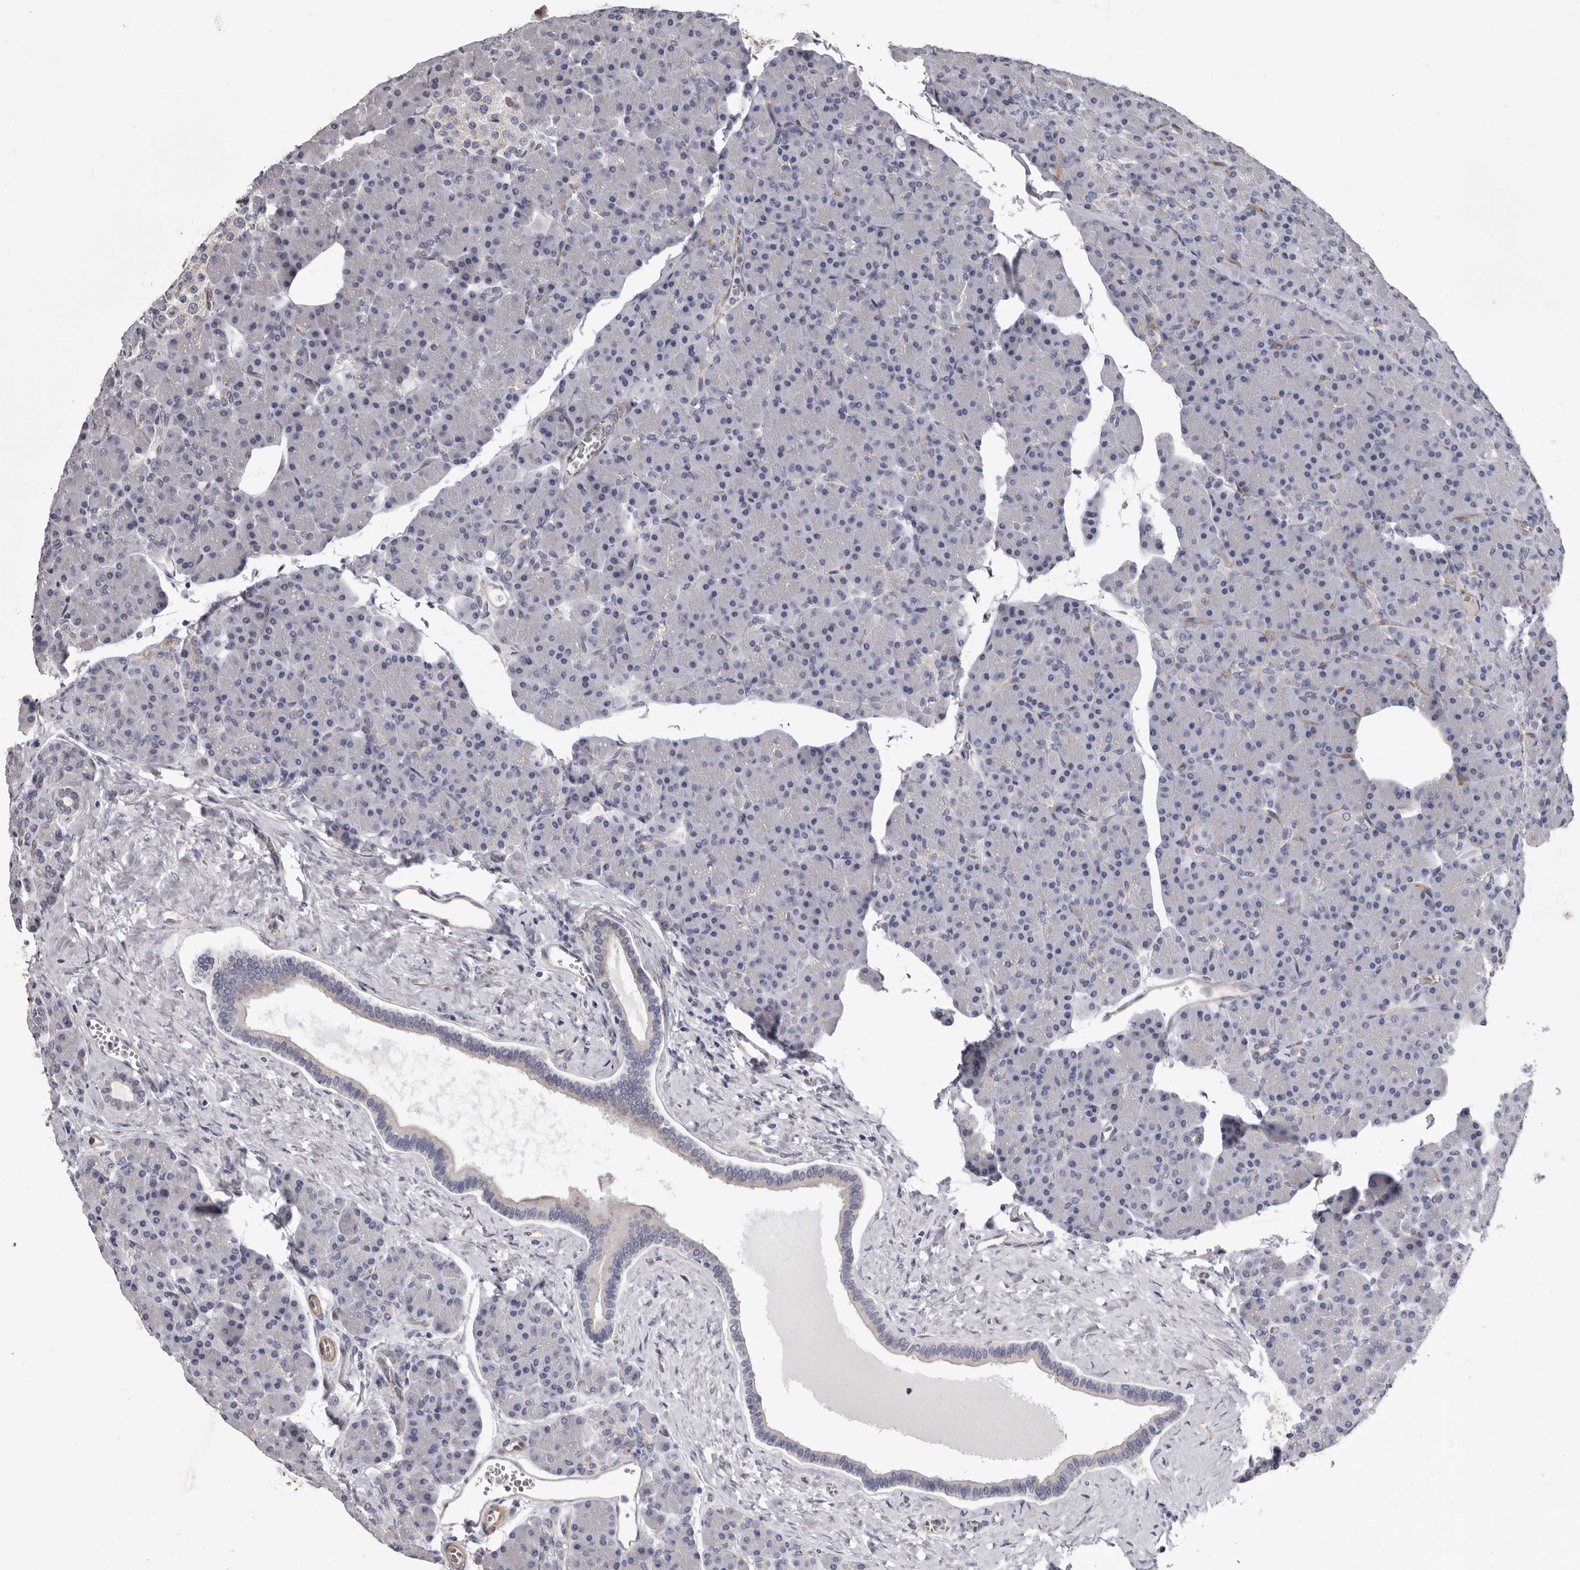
{"staining": {"intensity": "weak", "quantity": "<25%", "location": "cytoplasmic/membranous"}, "tissue": "pancreas", "cell_type": "Exocrine glandular cells", "image_type": "normal", "snomed": [{"axis": "morphology", "description": "Normal tissue, NOS"}, {"axis": "topography", "description": "Pancreas"}], "caption": "Immunohistochemical staining of unremarkable pancreas demonstrates no significant staining in exocrine glandular cells. Nuclei are stained in blue.", "gene": "ADGRL4", "patient": {"sex": "female", "age": 43}}